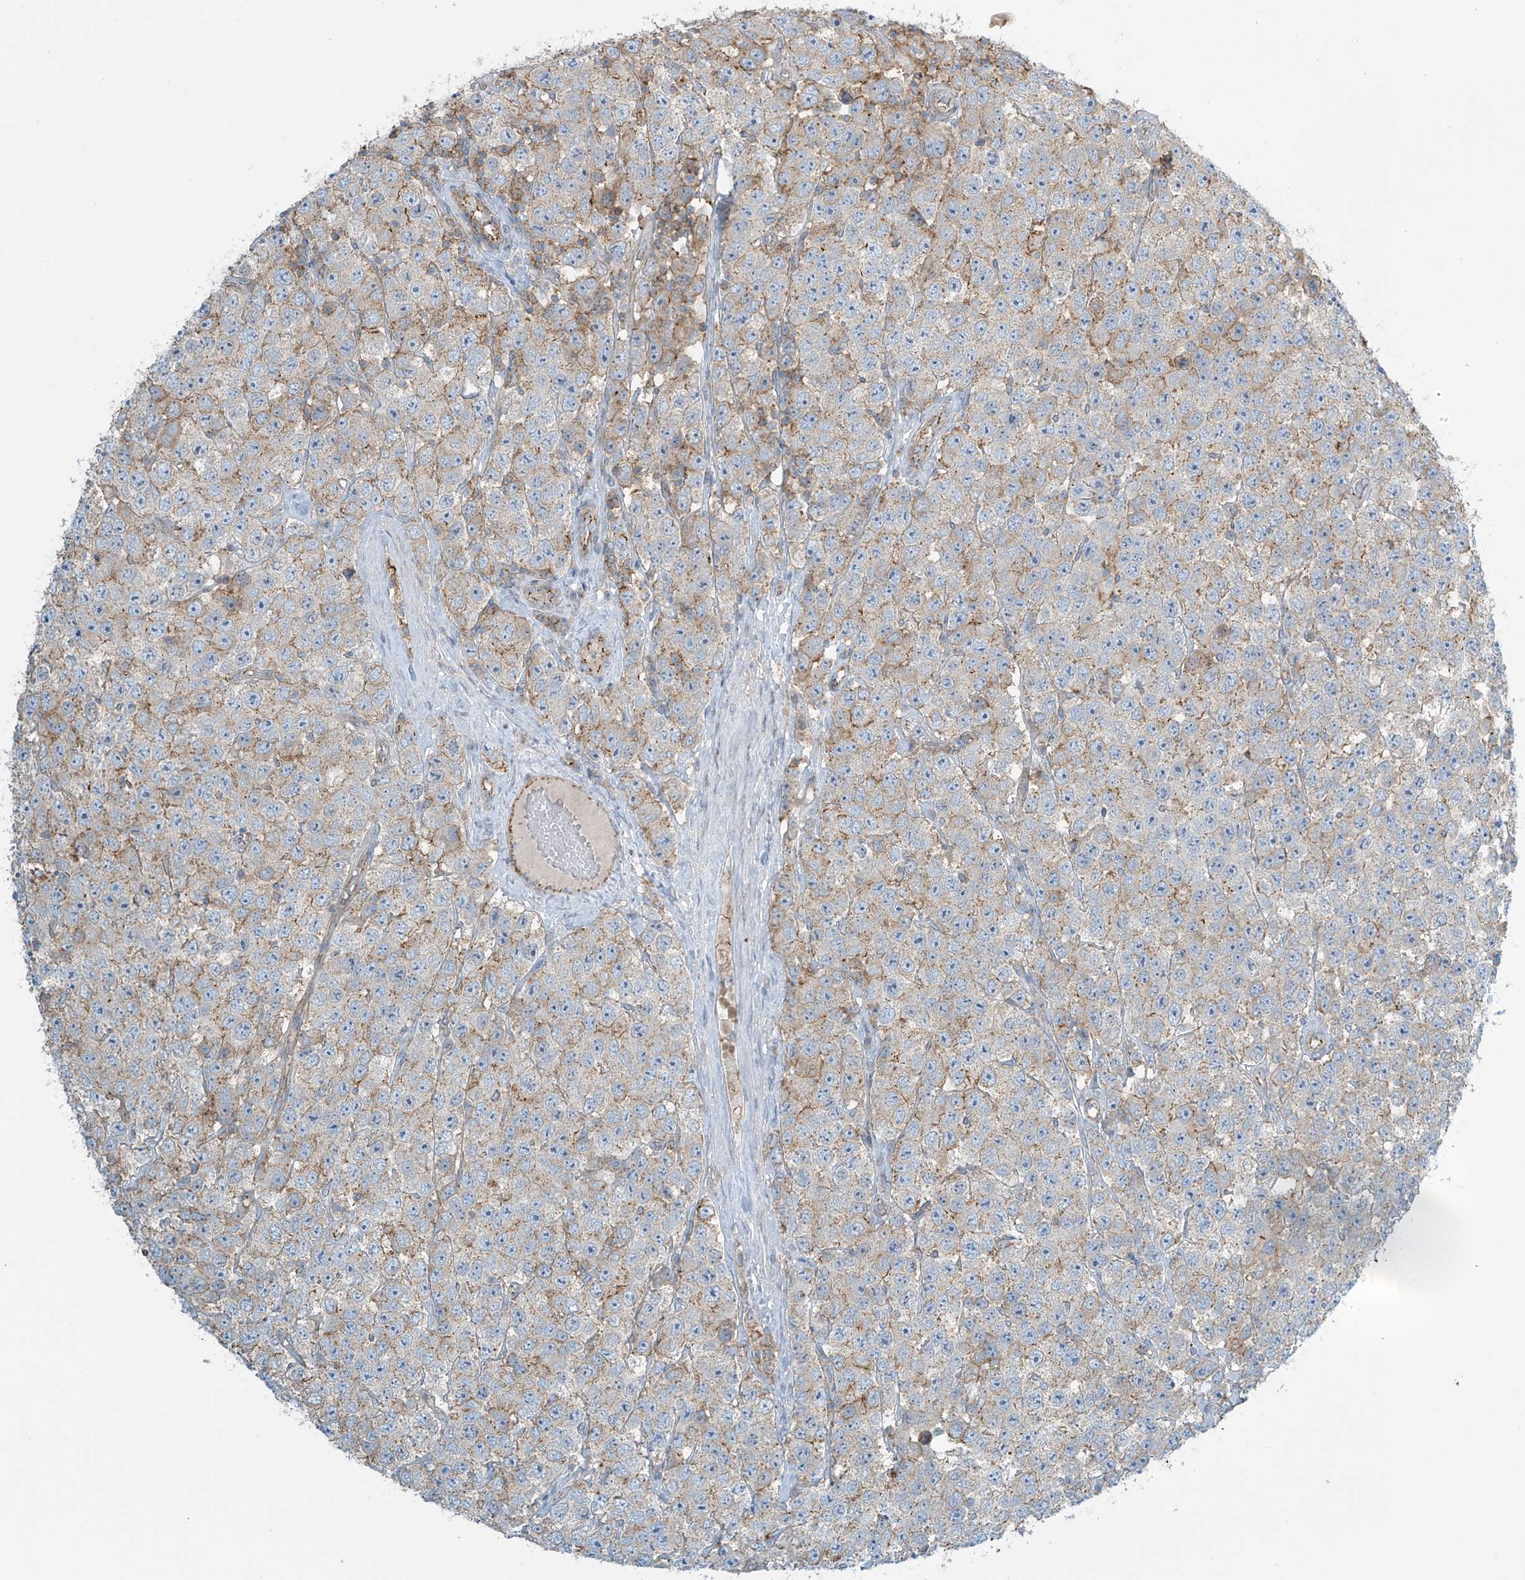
{"staining": {"intensity": "moderate", "quantity": "25%-75%", "location": "cytoplasmic/membranous"}, "tissue": "testis cancer", "cell_type": "Tumor cells", "image_type": "cancer", "snomed": [{"axis": "morphology", "description": "Seminoma, NOS"}, {"axis": "topography", "description": "Testis"}], "caption": "An image of human testis seminoma stained for a protein reveals moderate cytoplasmic/membranous brown staining in tumor cells.", "gene": "SLC9A2", "patient": {"sex": "male", "age": 28}}